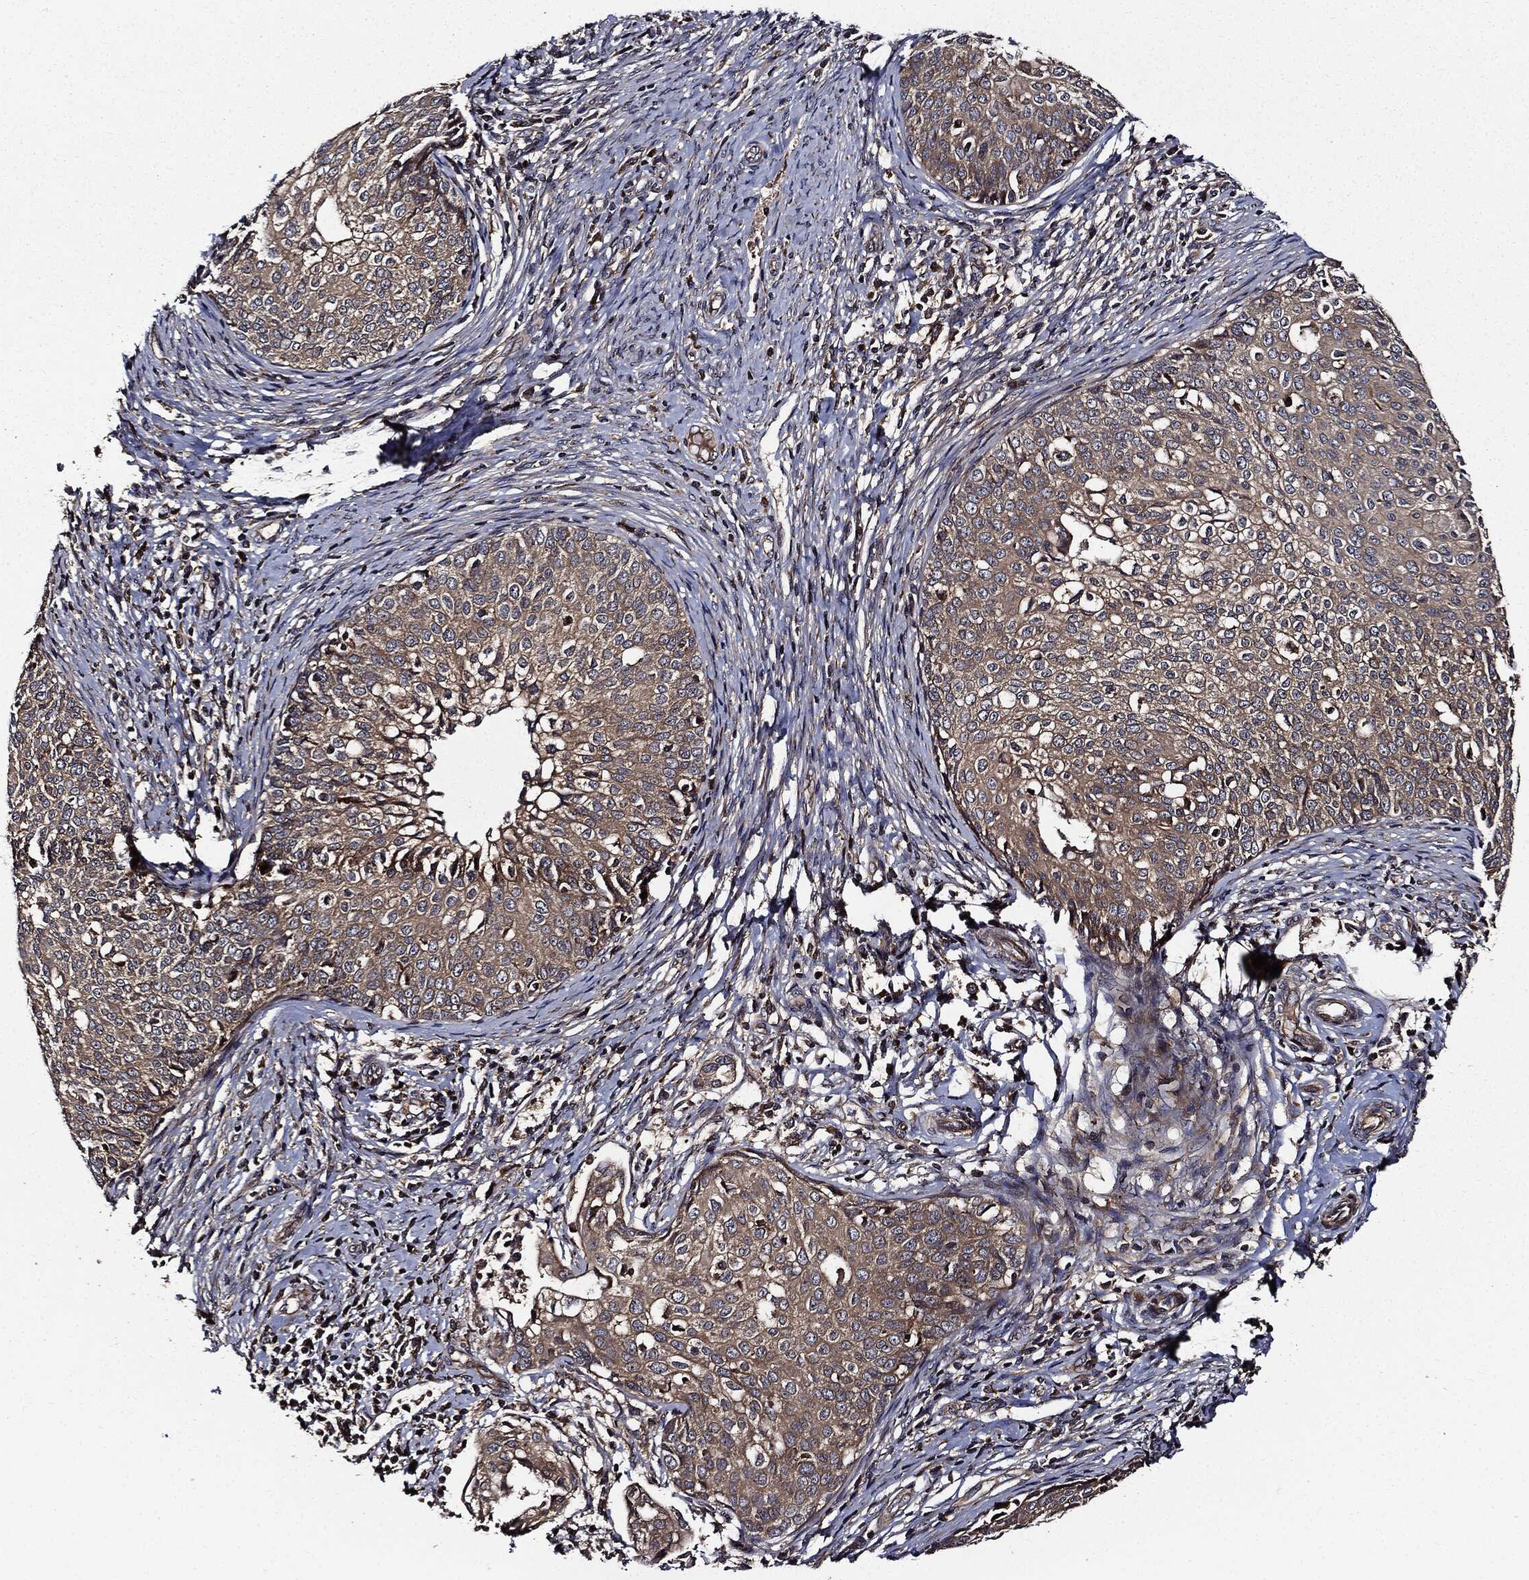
{"staining": {"intensity": "weak", "quantity": "25%-75%", "location": "cytoplasmic/membranous"}, "tissue": "cervical cancer", "cell_type": "Tumor cells", "image_type": "cancer", "snomed": [{"axis": "morphology", "description": "Squamous cell carcinoma, NOS"}, {"axis": "topography", "description": "Cervix"}], "caption": "Cervical squamous cell carcinoma stained for a protein (brown) shows weak cytoplasmic/membranous positive expression in approximately 25%-75% of tumor cells.", "gene": "HTT", "patient": {"sex": "female", "age": 51}}